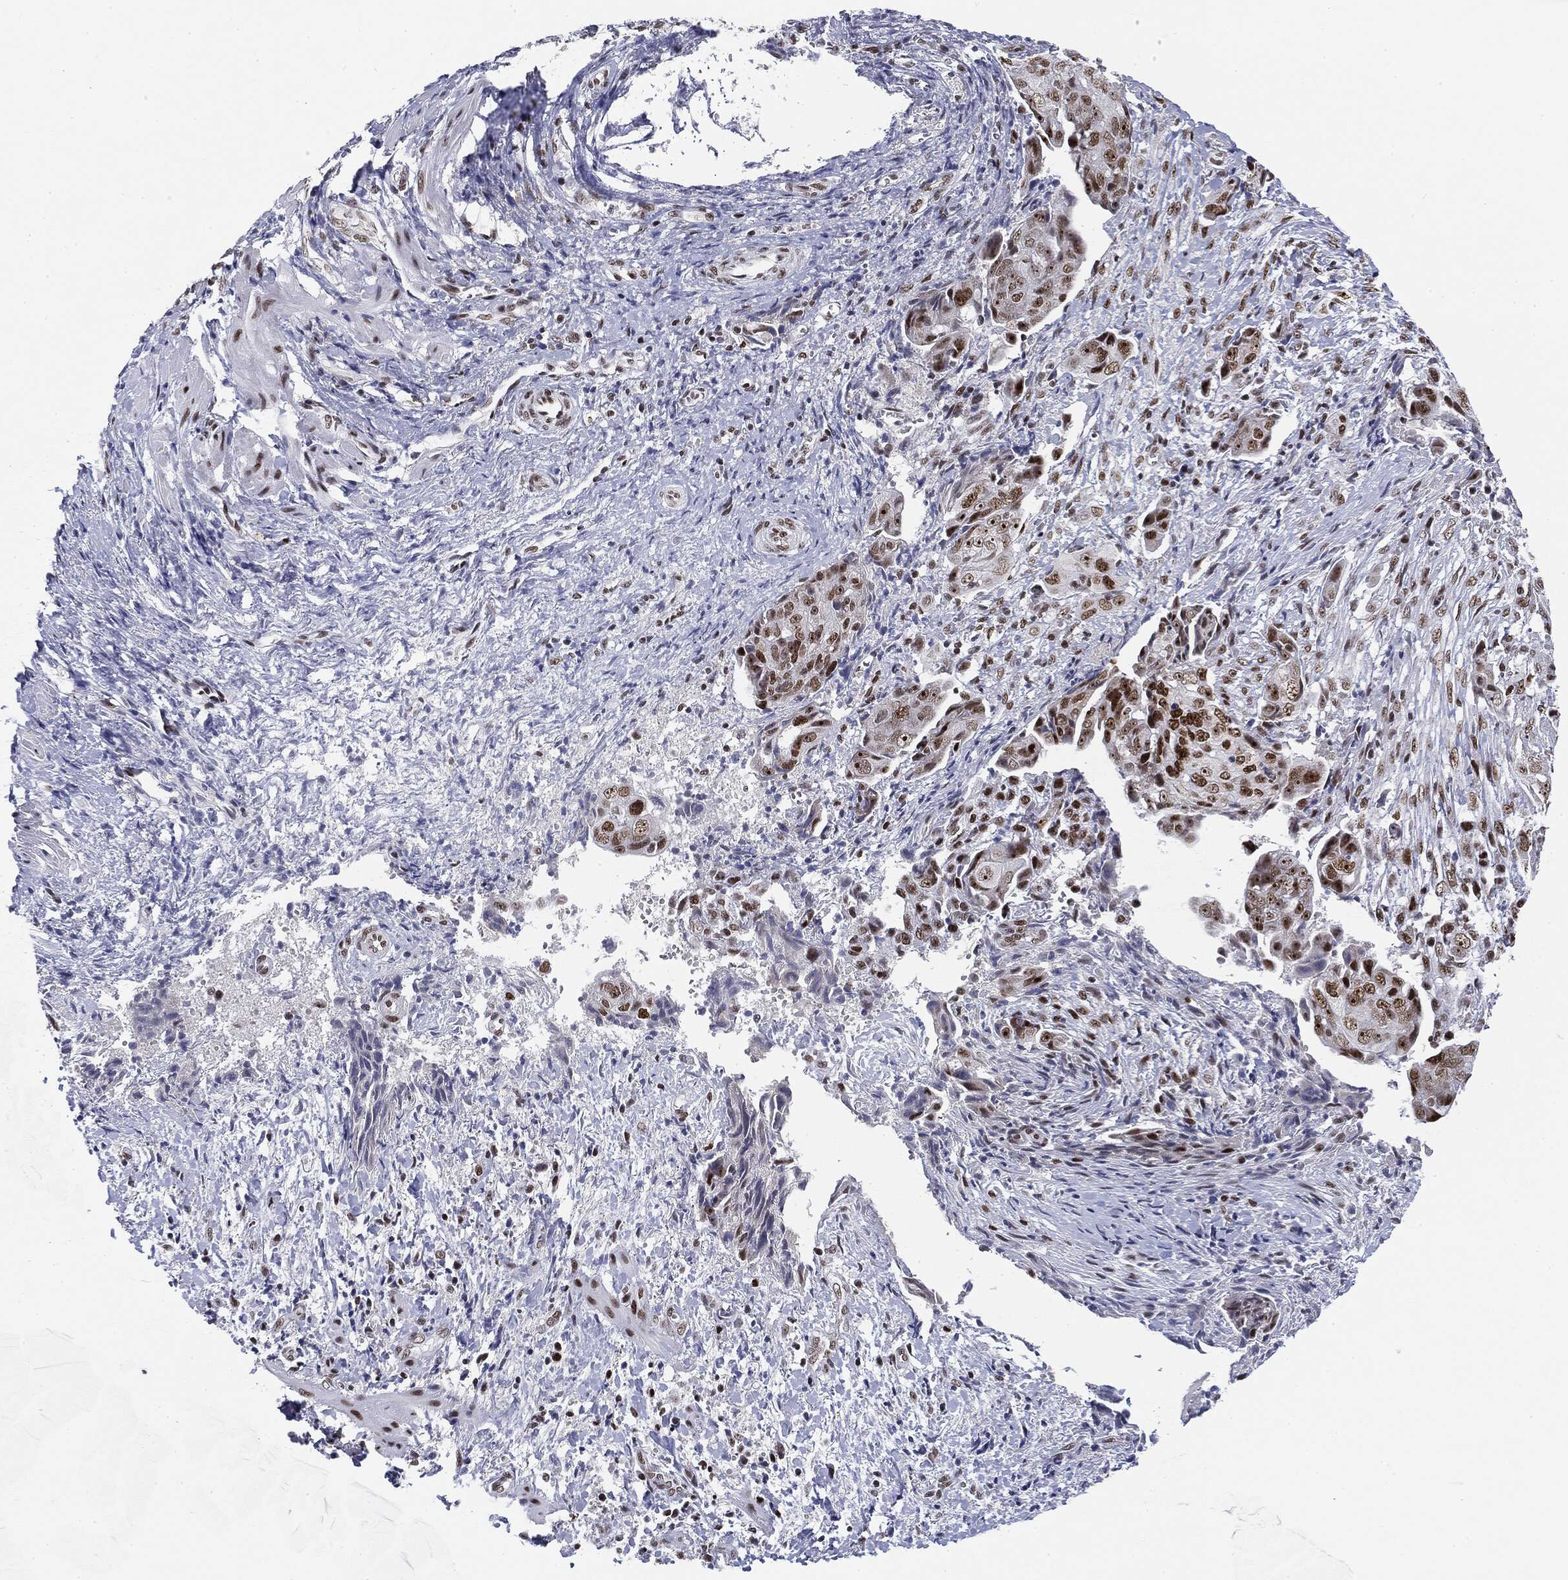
{"staining": {"intensity": "strong", "quantity": "25%-75%", "location": "nuclear"}, "tissue": "ovarian cancer", "cell_type": "Tumor cells", "image_type": "cancer", "snomed": [{"axis": "morphology", "description": "Carcinoma, endometroid"}, {"axis": "topography", "description": "Ovary"}], "caption": "A photomicrograph showing strong nuclear staining in approximately 25%-75% of tumor cells in ovarian cancer, as visualized by brown immunohistochemical staining.", "gene": "MDC1", "patient": {"sex": "female", "age": 70}}